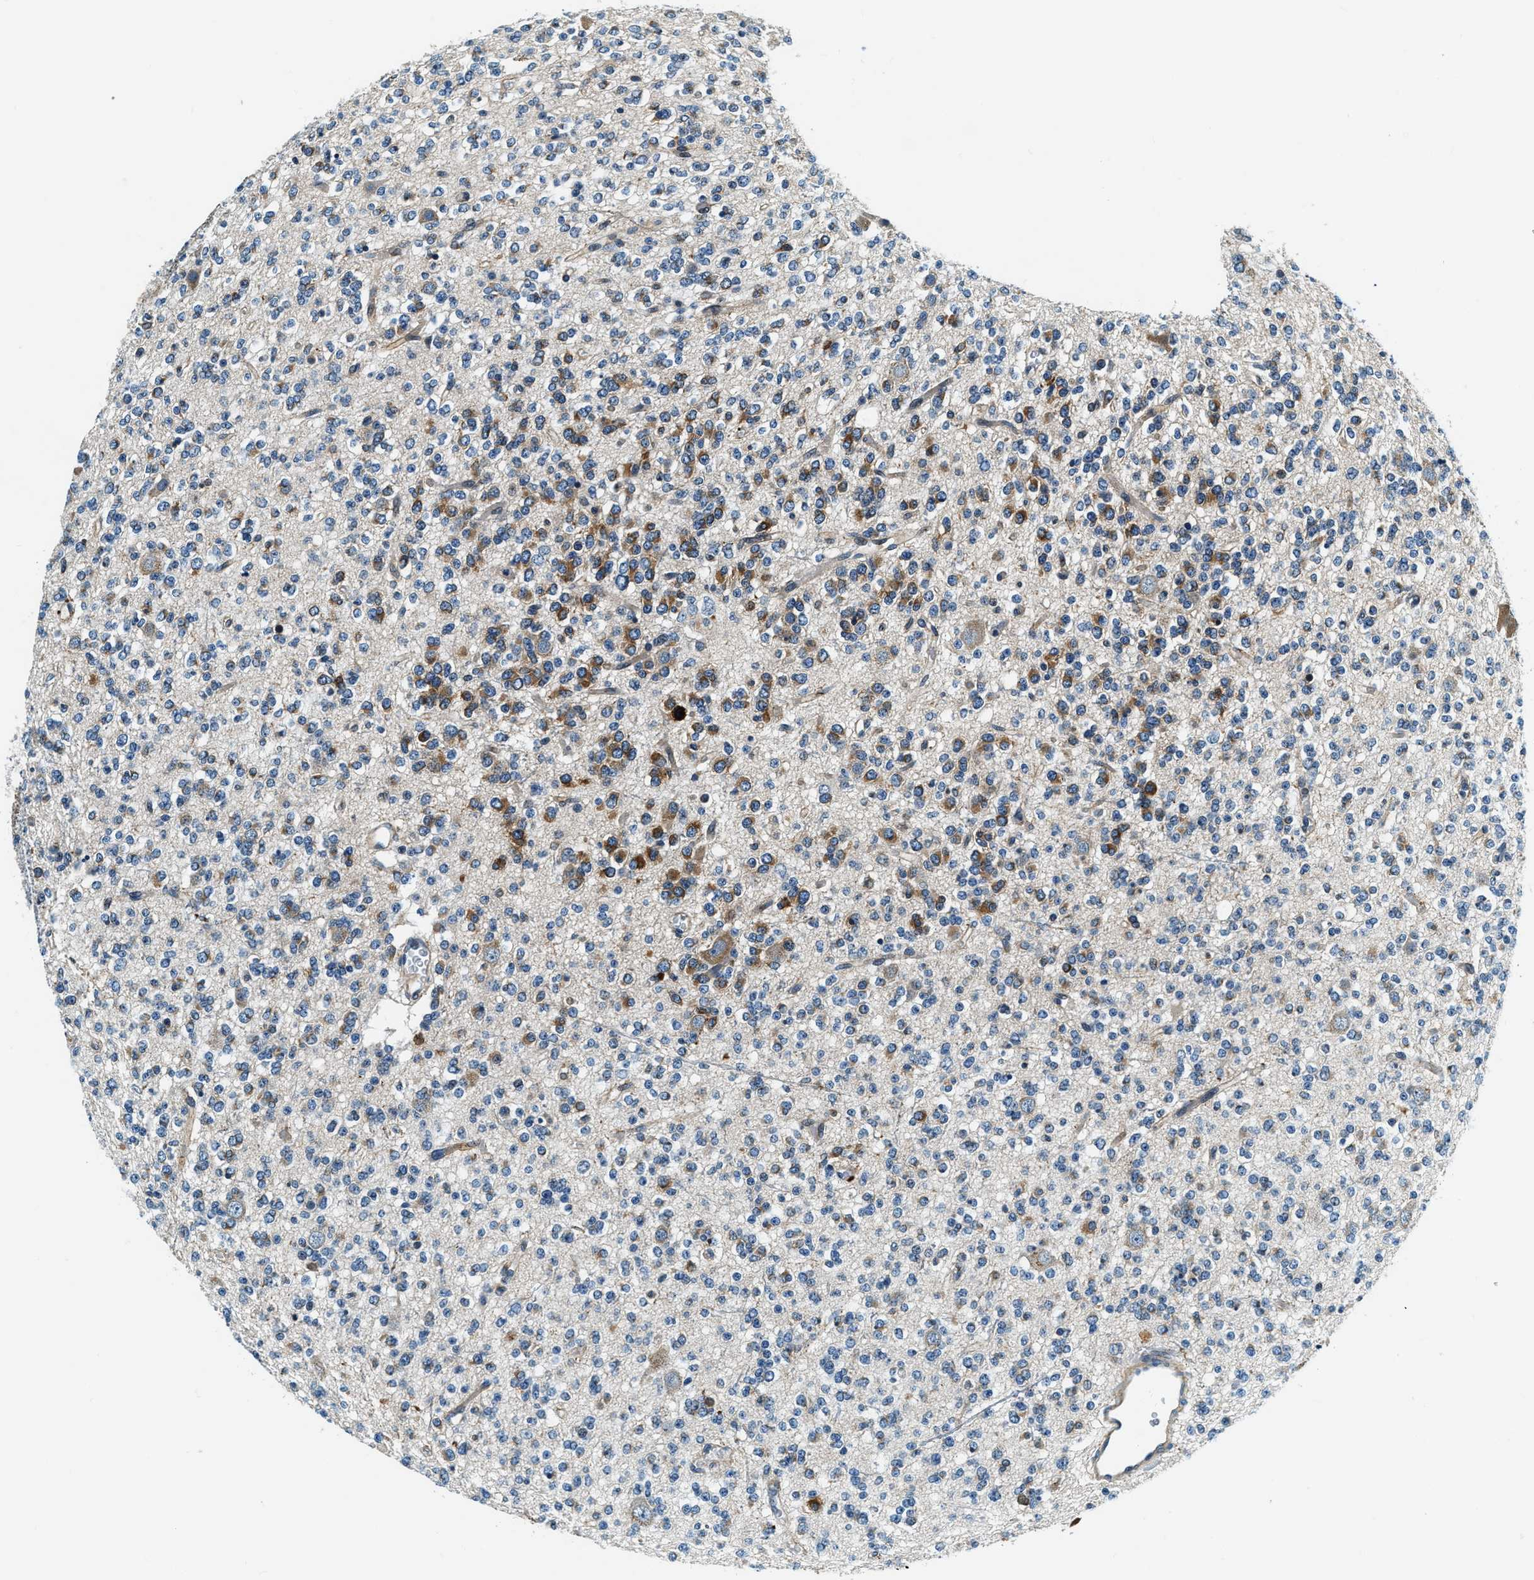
{"staining": {"intensity": "moderate", "quantity": "<25%", "location": "cytoplasmic/membranous"}, "tissue": "glioma", "cell_type": "Tumor cells", "image_type": "cancer", "snomed": [{"axis": "morphology", "description": "Glioma, malignant, Low grade"}, {"axis": "topography", "description": "Brain"}], "caption": "High-power microscopy captured an immunohistochemistry image of glioma, revealing moderate cytoplasmic/membranous staining in about <25% of tumor cells.", "gene": "C2orf66", "patient": {"sex": "male", "age": 38}}